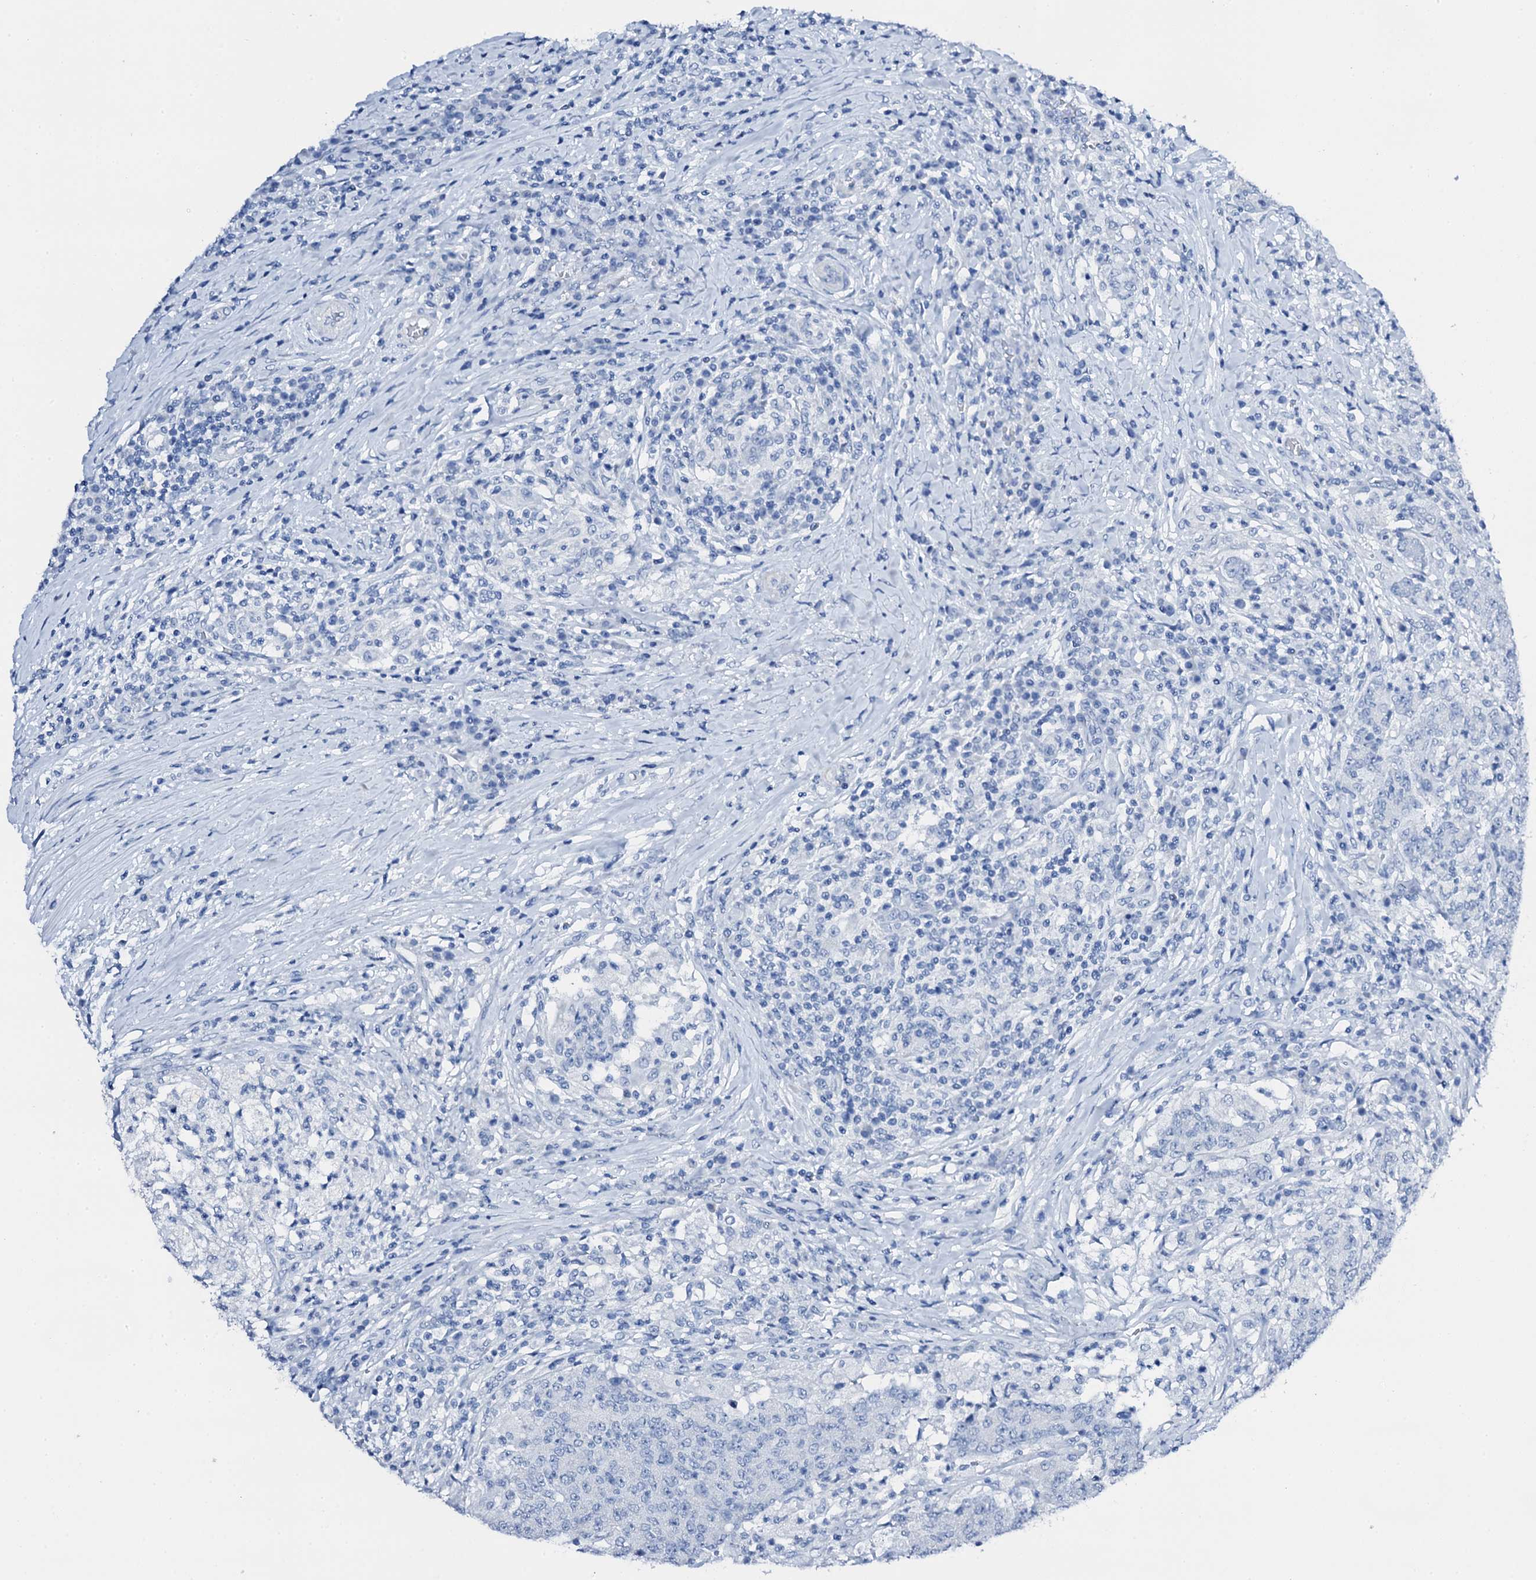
{"staining": {"intensity": "negative", "quantity": "none", "location": "none"}, "tissue": "colorectal cancer", "cell_type": "Tumor cells", "image_type": "cancer", "snomed": [{"axis": "morphology", "description": "Adenocarcinoma, NOS"}, {"axis": "topography", "description": "Colon"}], "caption": "The immunohistochemistry (IHC) image has no significant staining in tumor cells of adenocarcinoma (colorectal) tissue. Nuclei are stained in blue.", "gene": "PTH", "patient": {"sex": "female", "age": 75}}